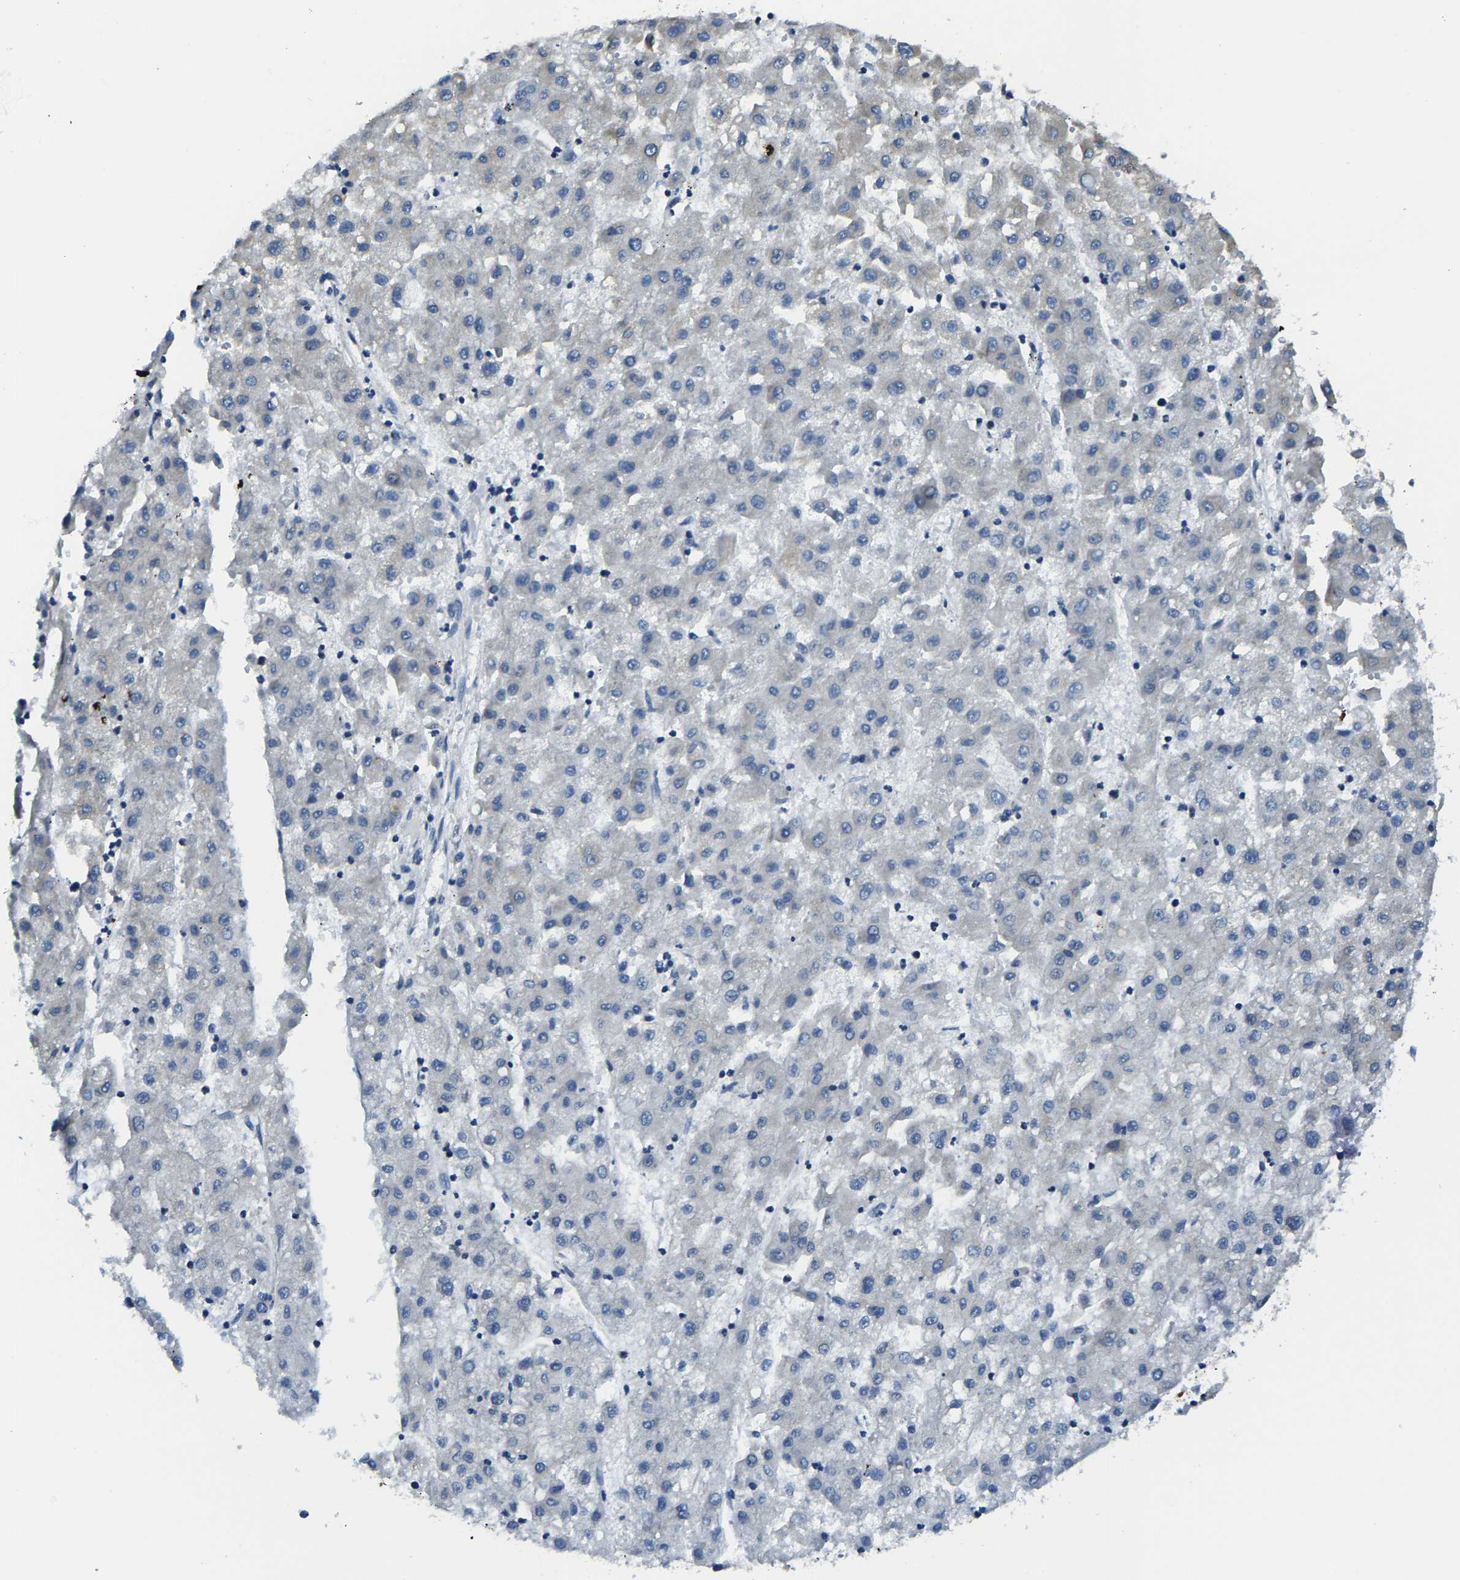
{"staining": {"intensity": "negative", "quantity": "none", "location": "none"}, "tissue": "liver cancer", "cell_type": "Tumor cells", "image_type": "cancer", "snomed": [{"axis": "morphology", "description": "Carcinoma, Hepatocellular, NOS"}, {"axis": "topography", "description": "Liver"}], "caption": "This is an immunohistochemistry (IHC) micrograph of liver cancer (hepatocellular carcinoma). There is no expression in tumor cells.", "gene": "G3BP2", "patient": {"sex": "male", "age": 72}}